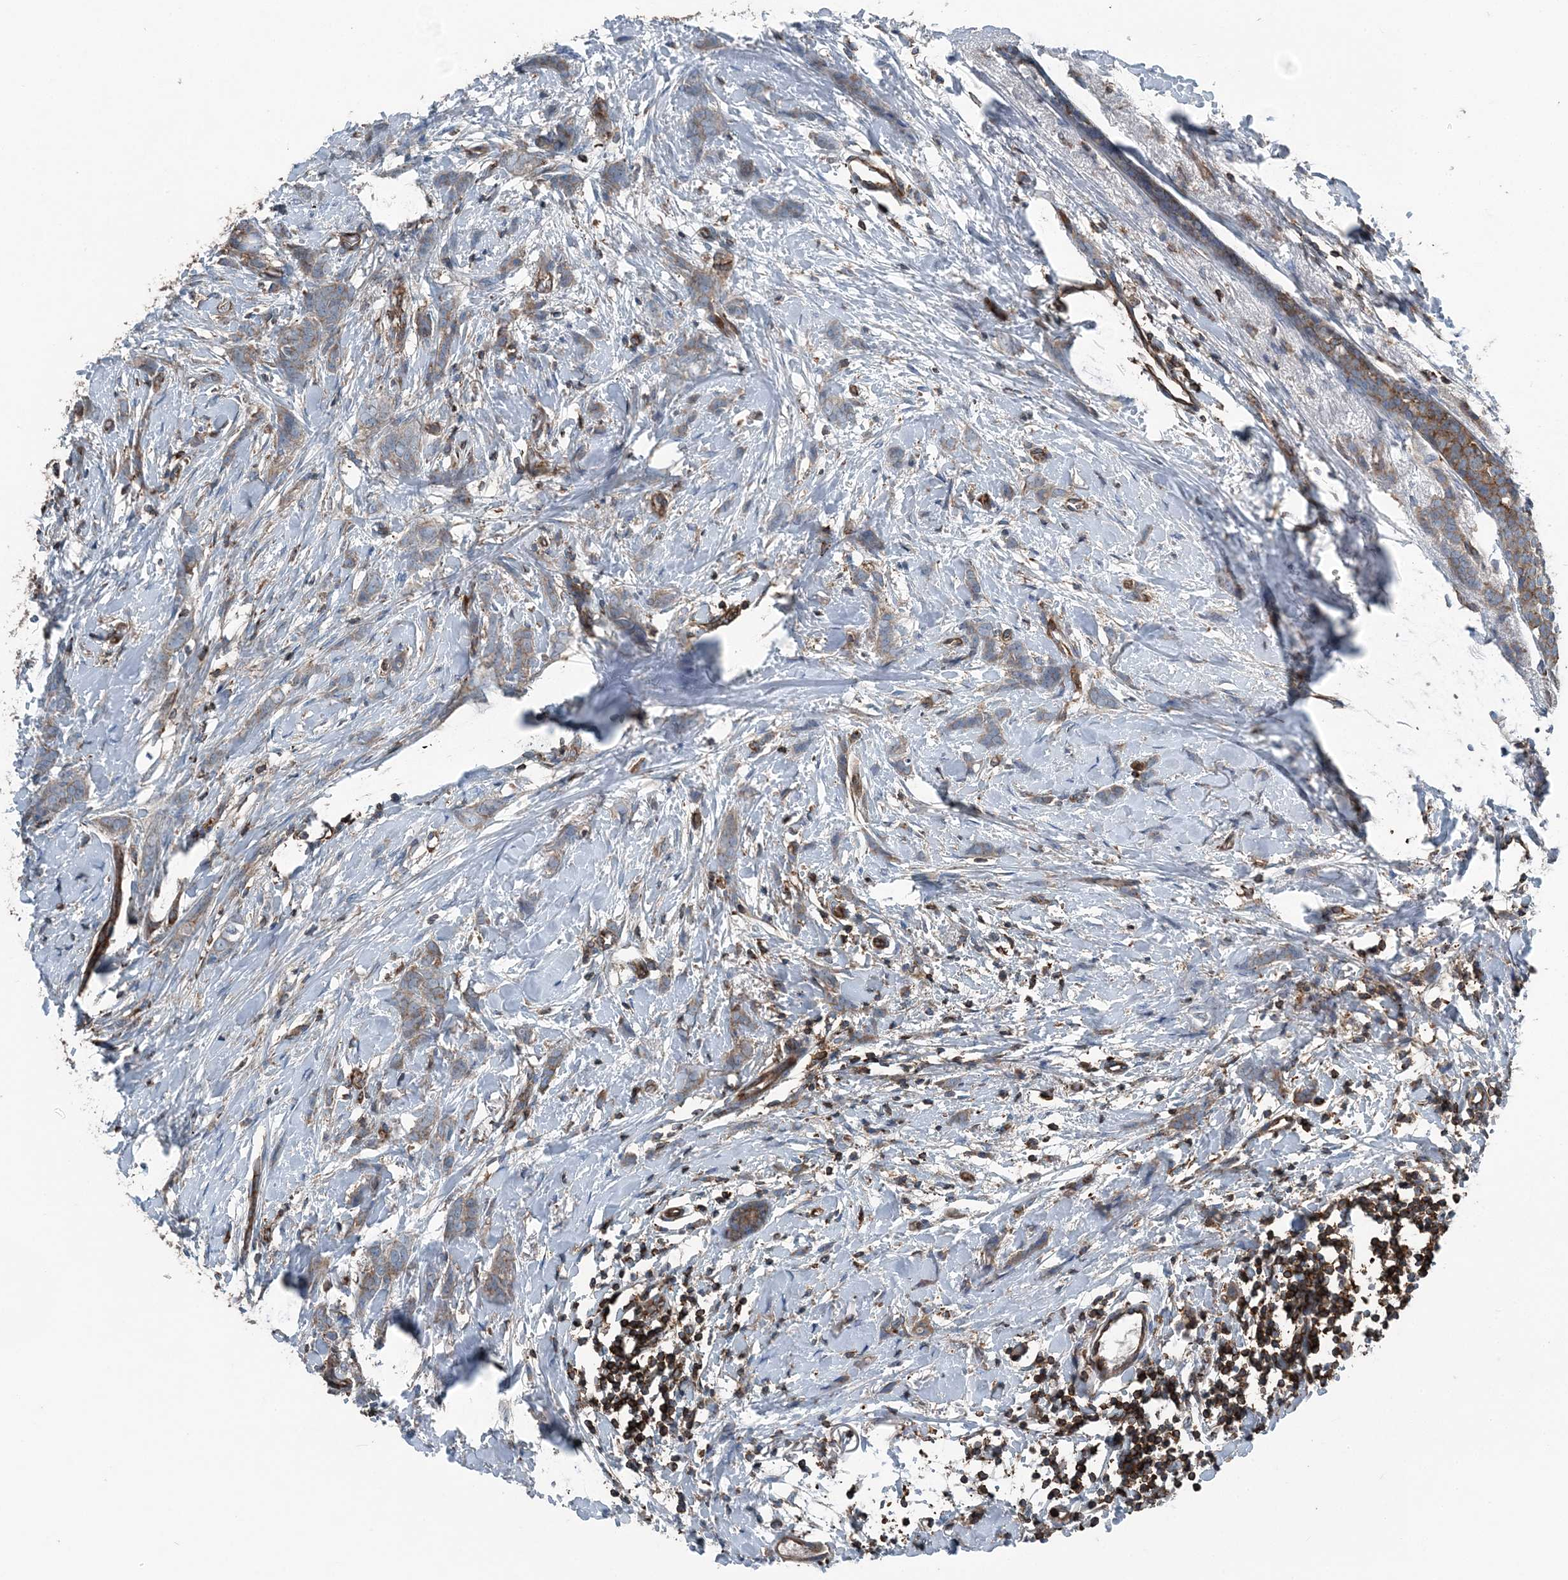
{"staining": {"intensity": "weak", "quantity": ">75%", "location": "cytoplasmic/membranous"}, "tissue": "breast cancer", "cell_type": "Tumor cells", "image_type": "cancer", "snomed": [{"axis": "morphology", "description": "Lobular carcinoma, in situ"}, {"axis": "morphology", "description": "Lobular carcinoma"}, {"axis": "topography", "description": "Breast"}], "caption": "This histopathology image demonstrates lobular carcinoma (breast) stained with IHC to label a protein in brown. The cytoplasmic/membranous of tumor cells show weak positivity for the protein. Nuclei are counter-stained blue.", "gene": "CFL1", "patient": {"sex": "female", "age": 41}}